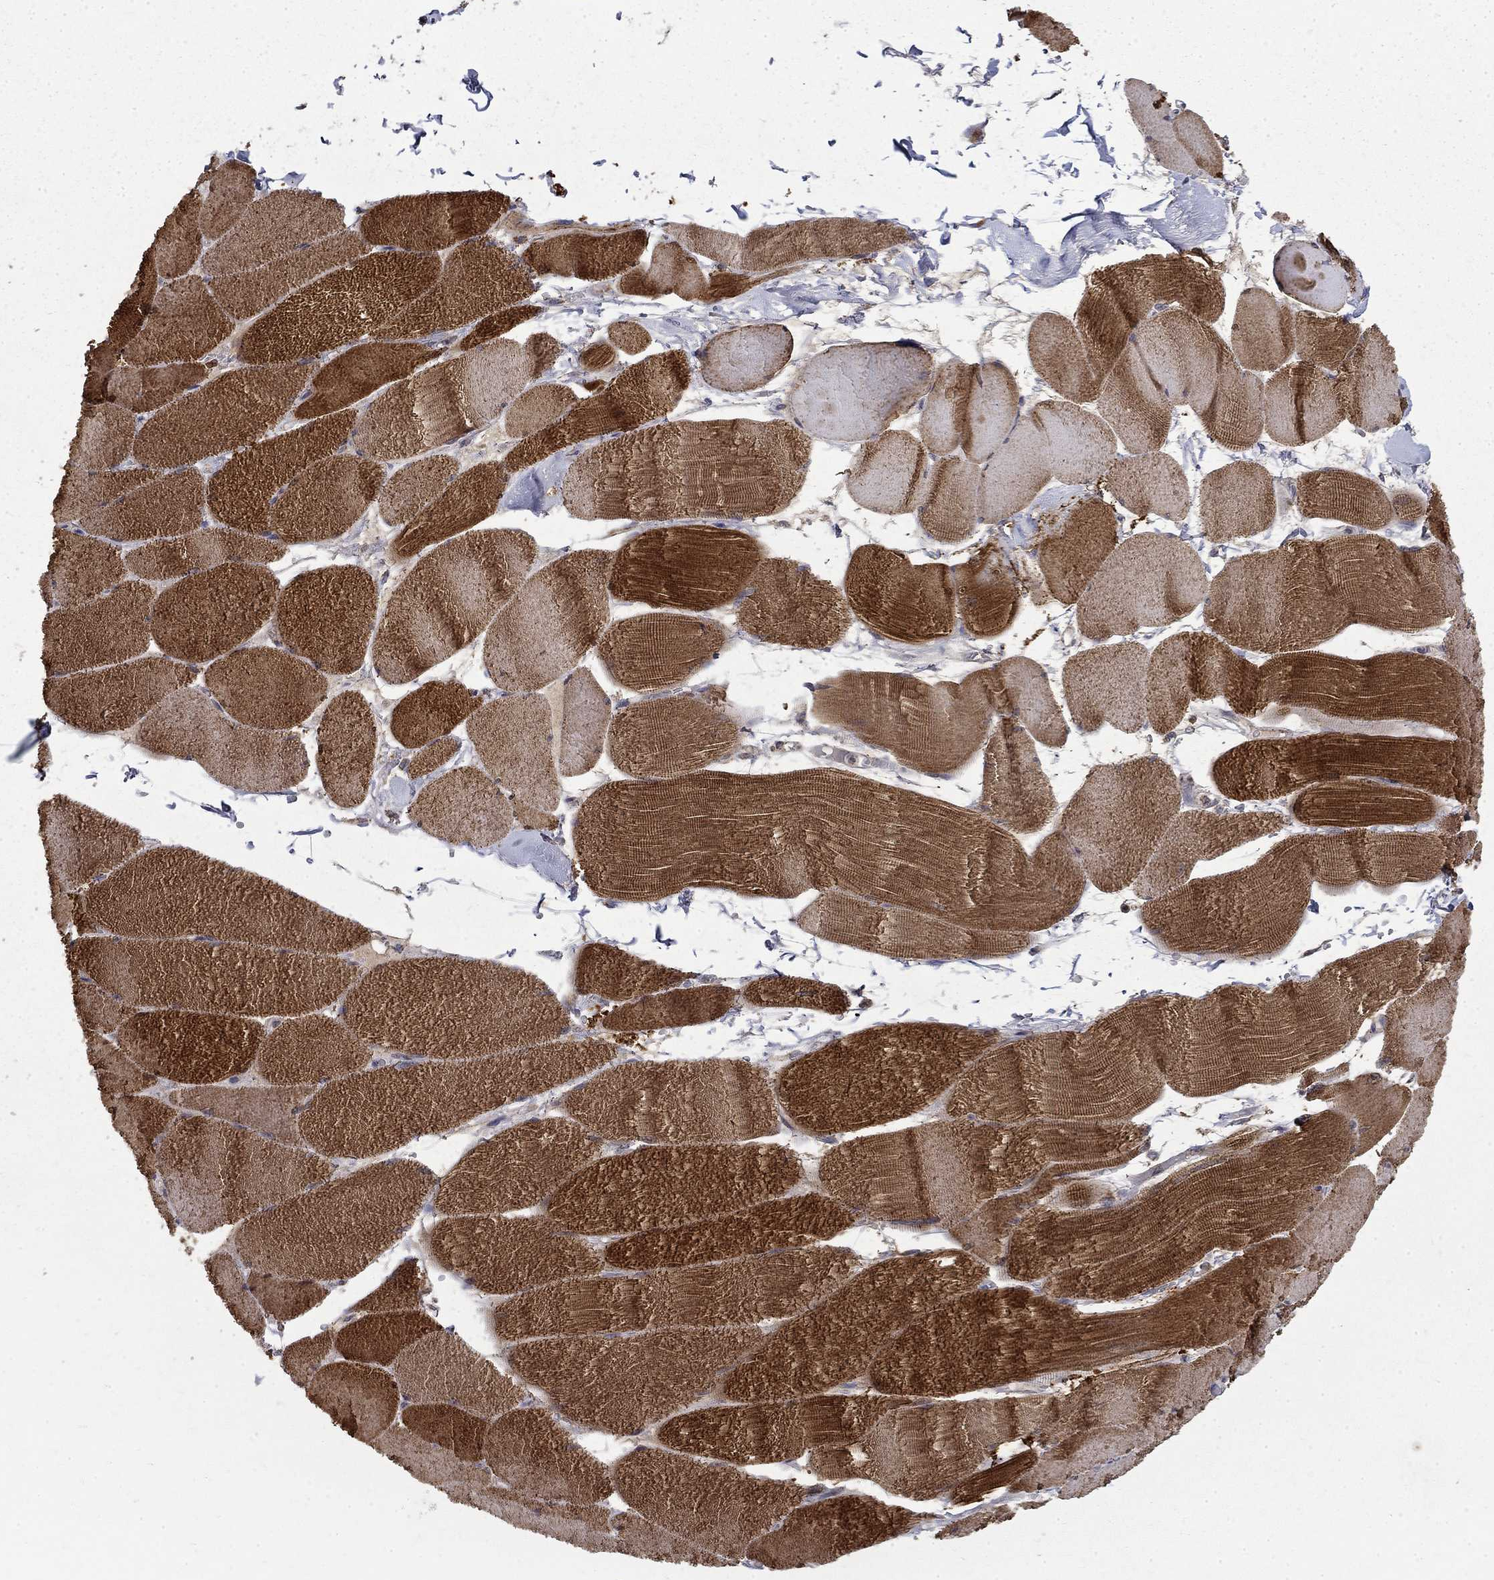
{"staining": {"intensity": "strong", "quantity": "25%-75%", "location": "cytoplasmic/membranous"}, "tissue": "skeletal muscle", "cell_type": "Myocytes", "image_type": "normal", "snomed": [{"axis": "morphology", "description": "Normal tissue, NOS"}, {"axis": "topography", "description": "Skeletal muscle"}], "caption": "Immunohistochemical staining of benign skeletal muscle shows 25%-75% levels of strong cytoplasmic/membranous protein positivity in about 25%-75% of myocytes.", "gene": "PCBP3", "patient": {"sex": "male", "age": 56}}